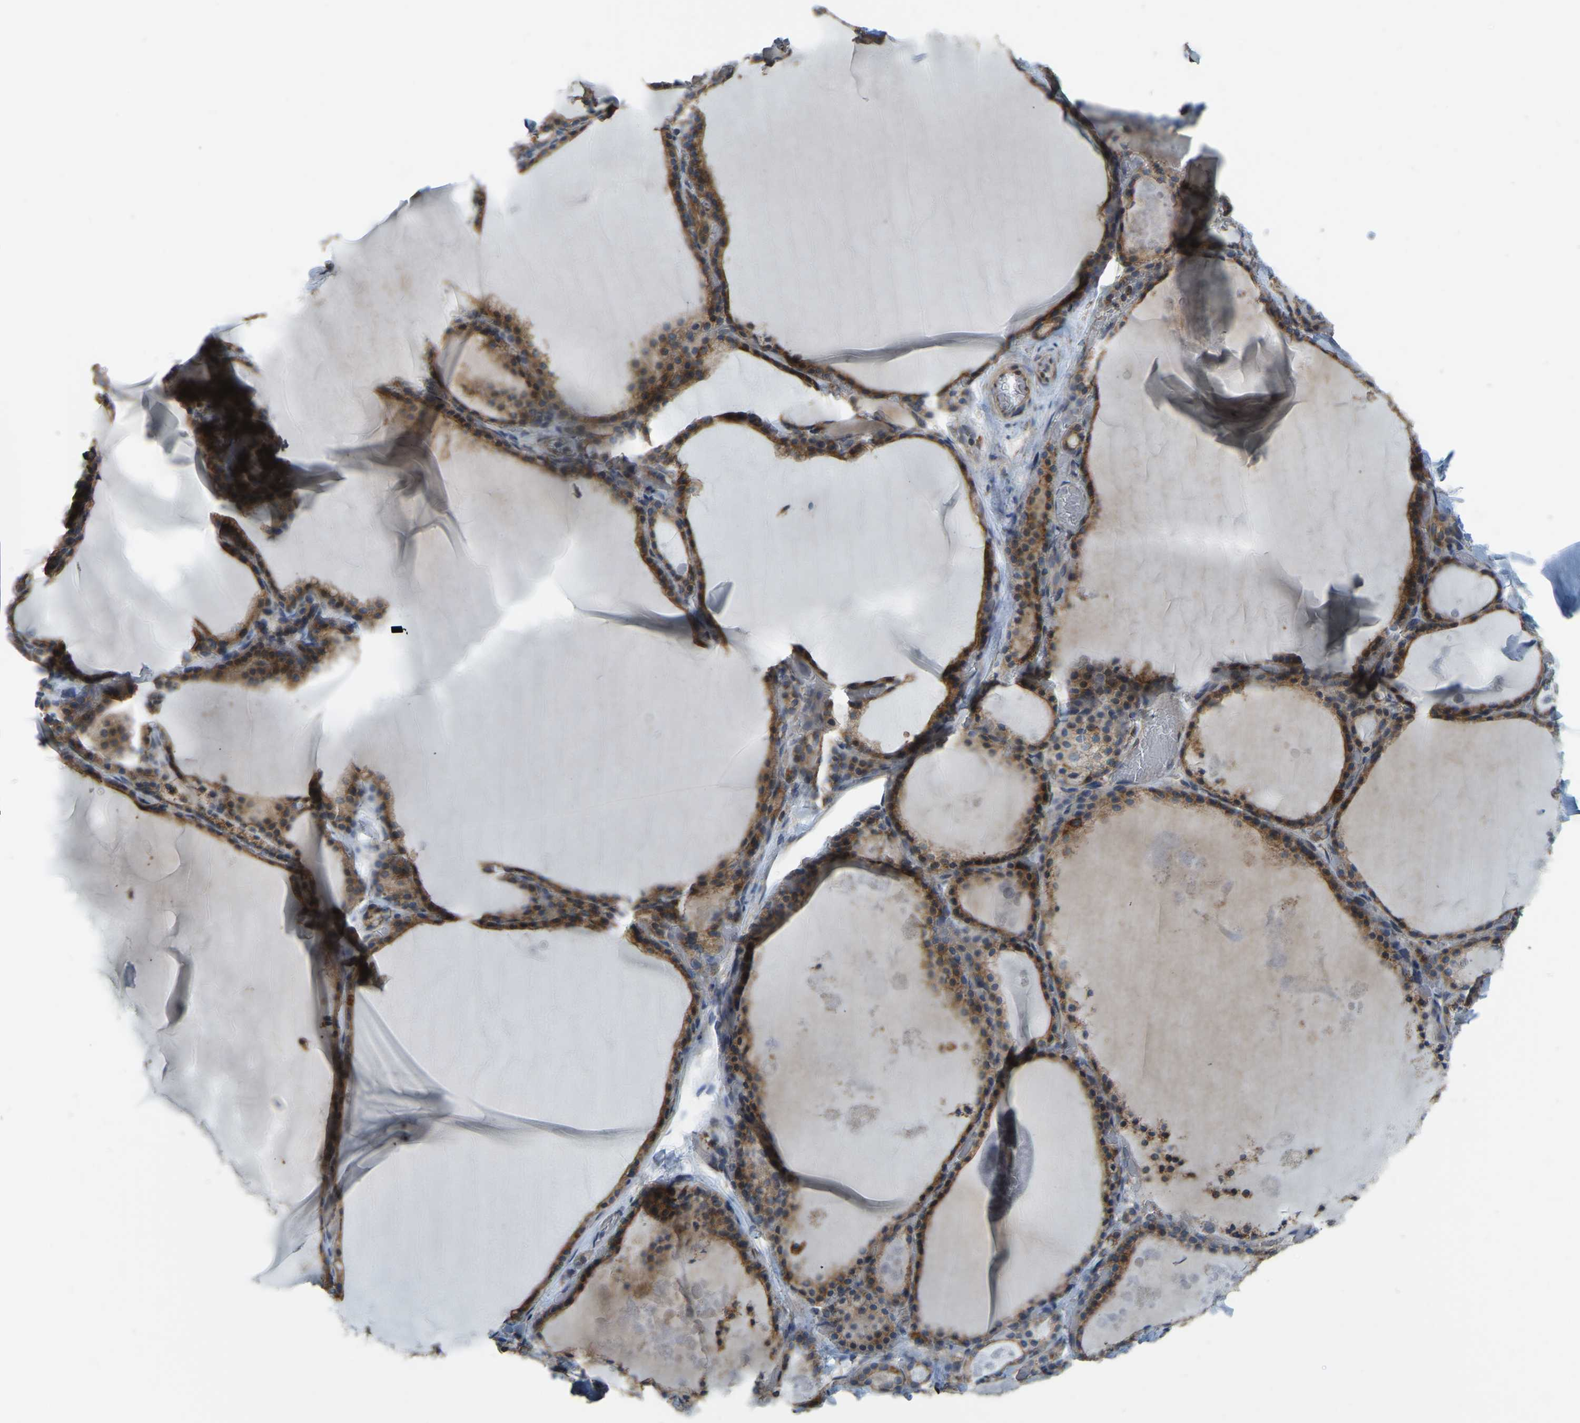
{"staining": {"intensity": "moderate", "quantity": ">75%", "location": "cytoplasmic/membranous"}, "tissue": "thyroid gland", "cell_type": "Glandular cells", "image_type": "normal", "snomed": [{"axis": "morphology", "description": "Normal tissue, NOS"}, {"axis": "topography", "description": "Thyroid gland"}], "caption": "Protein analysis of benign thyroid gland shows moderate cytoplasmic/membranous staining in about >75% of glandular cells. (IHC, brightfield microscopy, high magnification).", "gene": "PSMD7", "patient": {"sex": "male", "age": 56}}